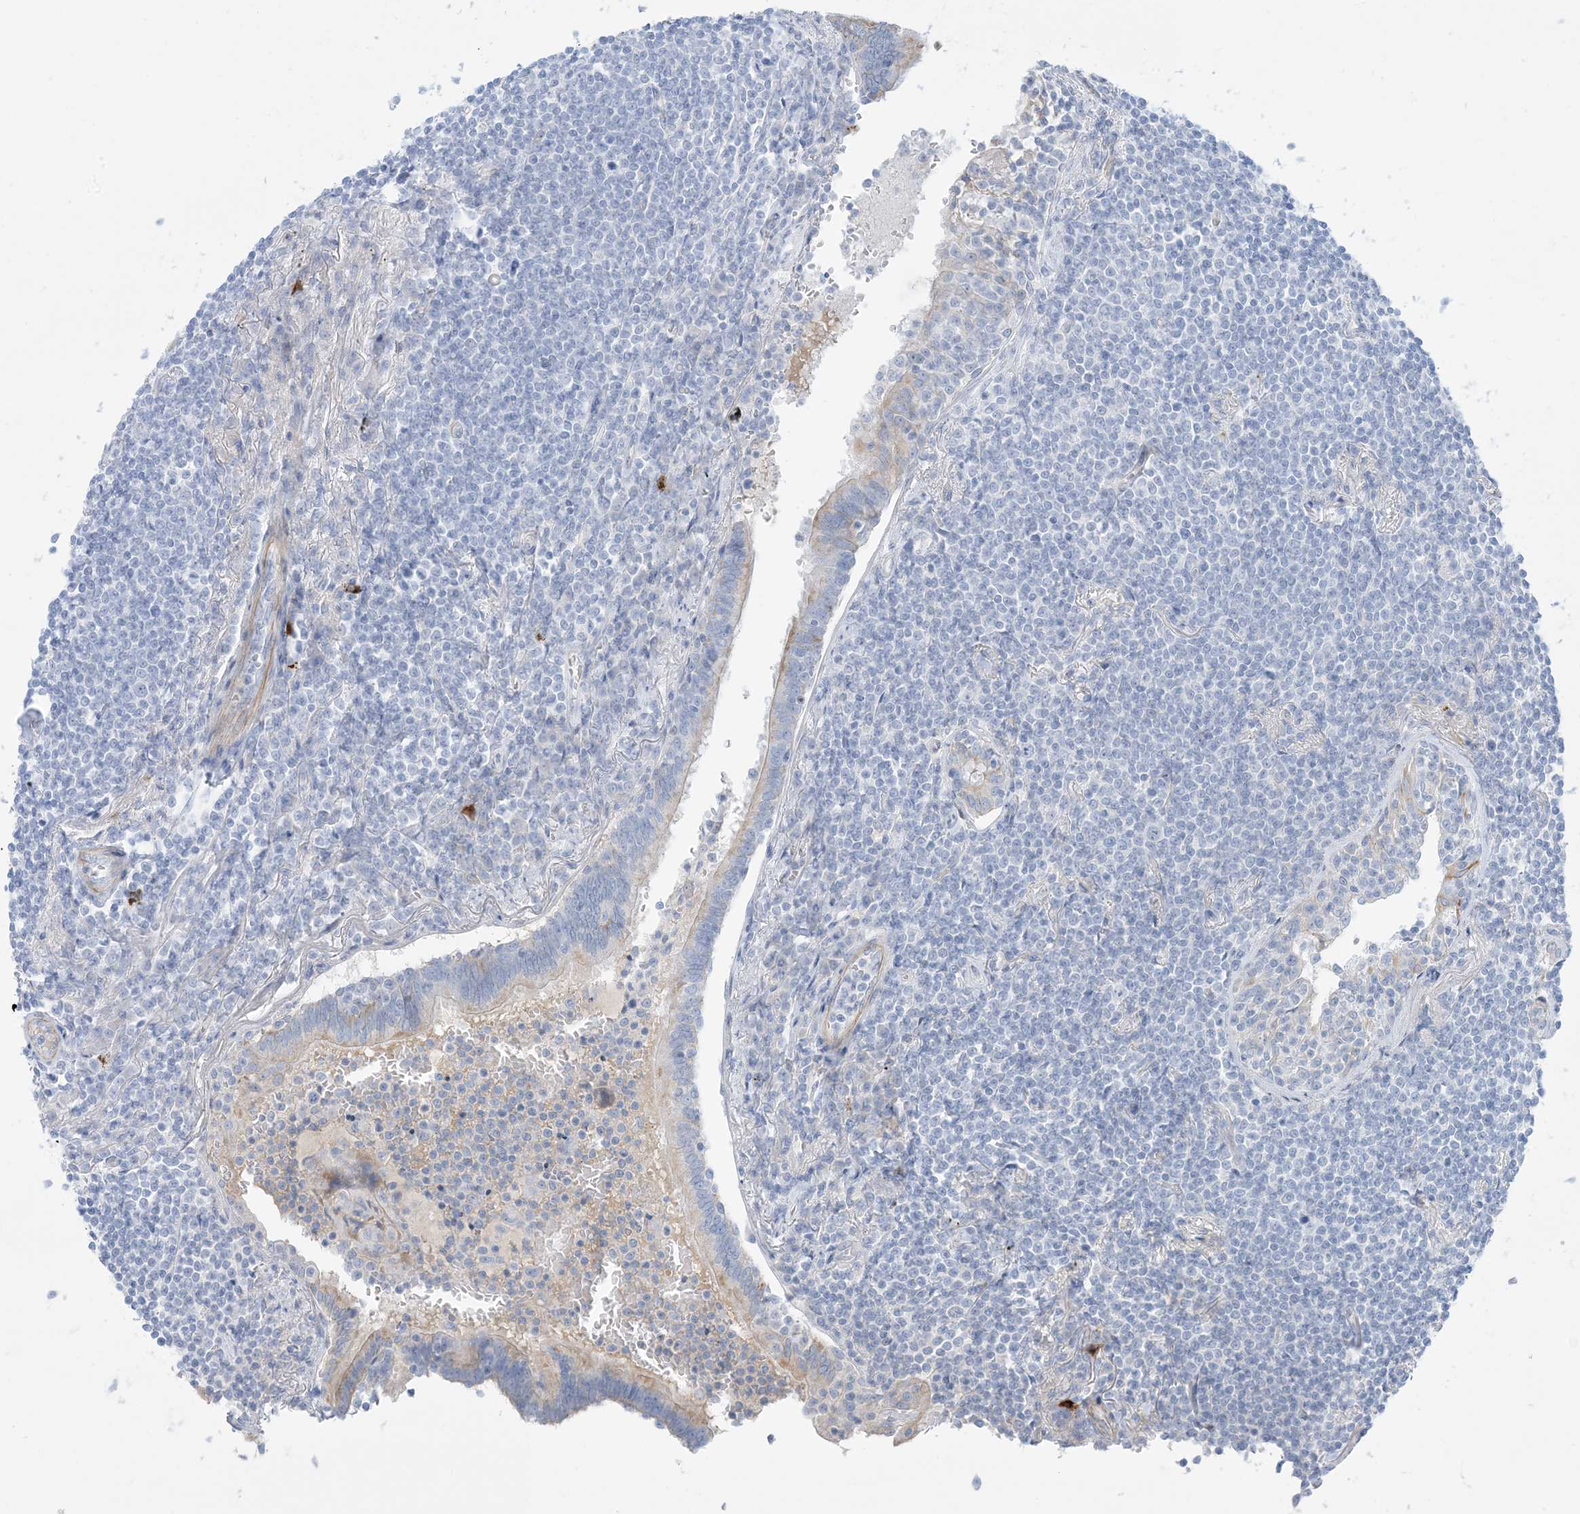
{"staining": {"intensity": "negative", "quantity": "none", "location": "none"}, "tissue": "lymphoma", "cell_type": "Tumor cells", "image_type": "cancer", "snomed": [{"axis": "morphology", "description": "Malignant lymphoma, non-Hodgkin's type, Low grade"}, {"axis": "topography", "description": "Lung"}], "caption": "Immunohistochemistry (IHC) image of human lymphoma stained for a protein (brown), which reveals no positivity in tumor cells.", "gene": "ATP11C", "patient": {"sex": "female", "age": 71}}